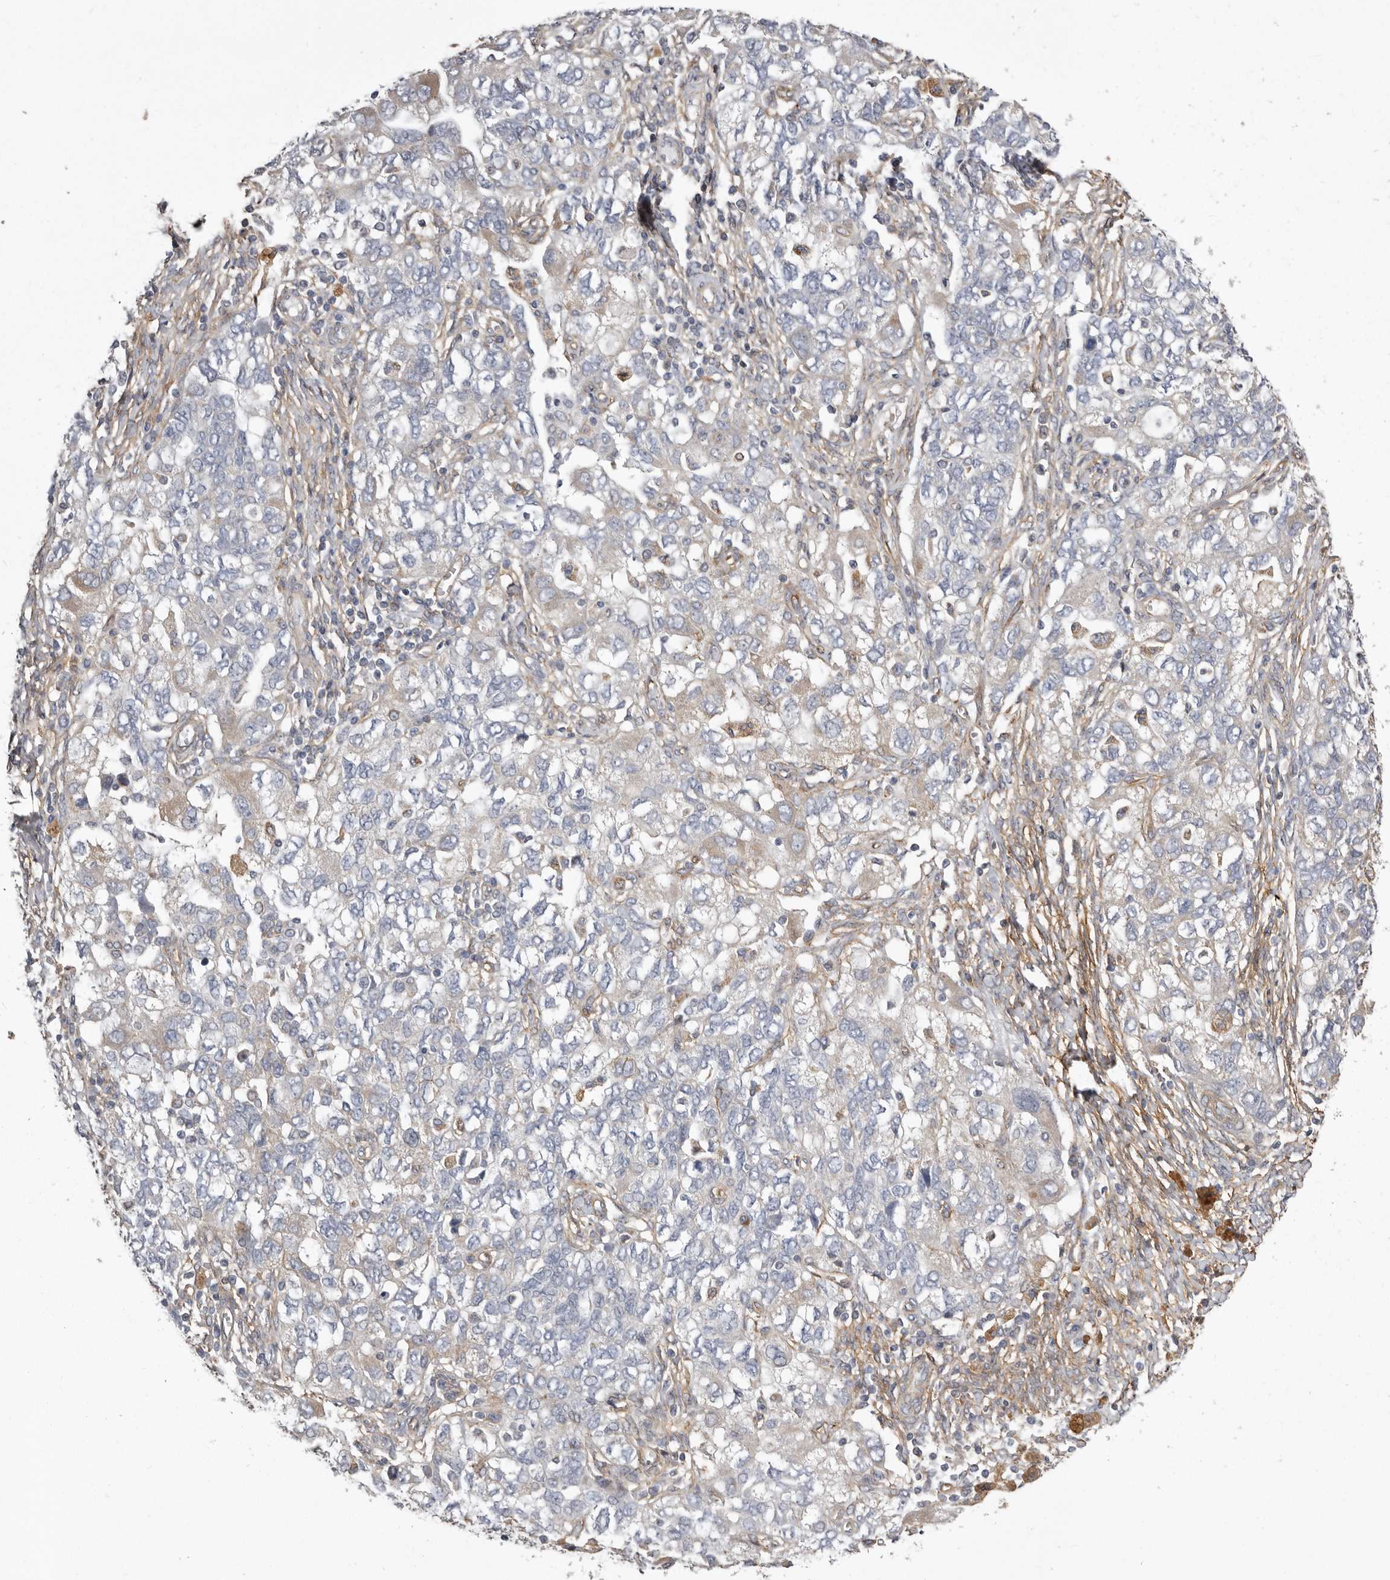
{"staining": {"intensity": "negative", "quantity": "none", "location": "none"}, "tissue": "ovarian cancer", "cell_type": "Tumor cells", "image_type": "cancer", "snomed": [{"axis": "morphology", "description": "Carcinoma, NOS"}, {"axis": "morphology", "description": "Cystadenocarcinoma, serous, NOS"}, {"axis": "topography", "description": "Ovary"}], "caption": "Immunohistochemistry image of ovarian carcinoma stained for a protein (brown), which demonstrates no staining in tumor cells.", "gene": "ENAH", "patient": {"sex": "female", "age": 69}}